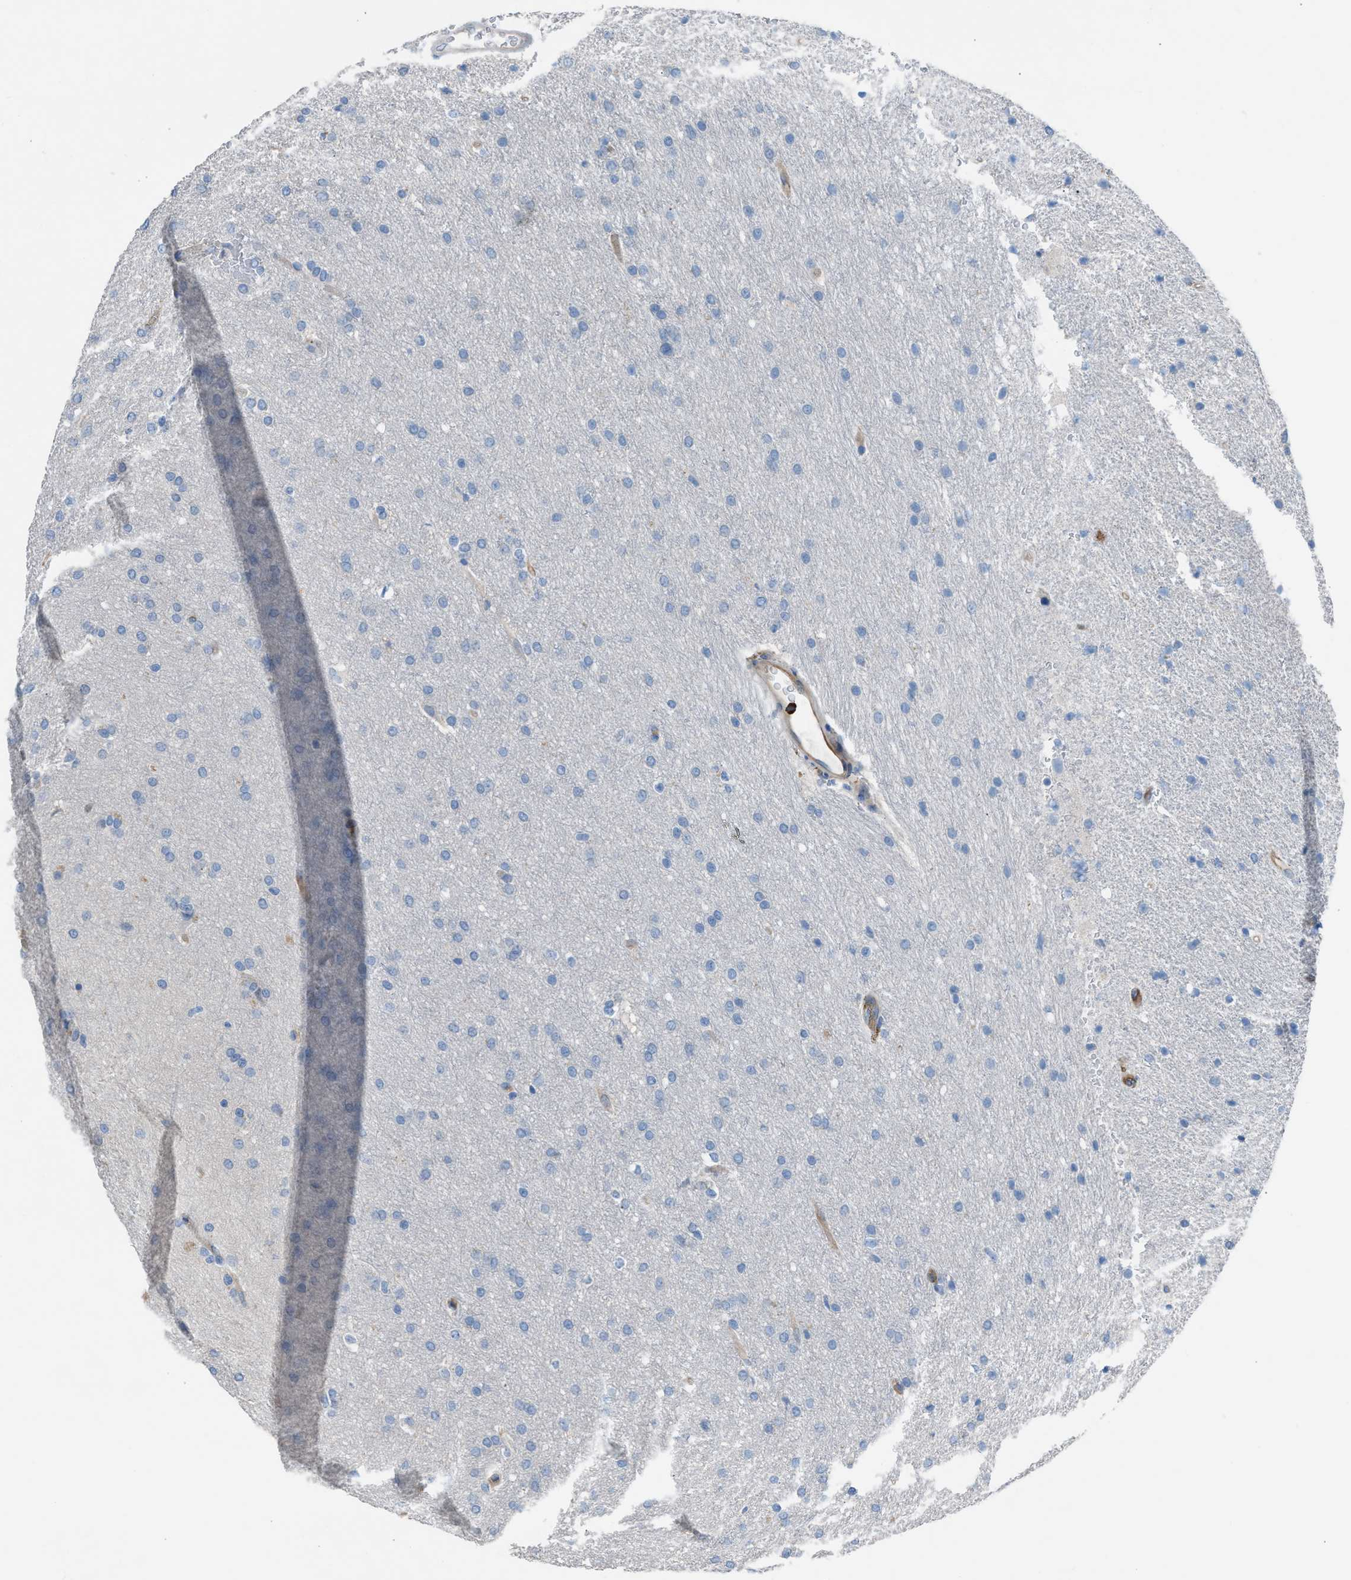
{"staining": {"intensity": "negative", "quantity": "none", "location": "none"}, "tissue": "glioma", "cell_type": "Tumor cells", "image_type": "cancer", "snomed": [{"axis": "morphology", "description": "Glioma, malignant, Low grade"}, {"axis": "topography", "description": "Brain"}], "caption": "The IHC image has no significant staining in tumor cells of glioma tissue. (Stains: DAB immunohistochemistry (IHC) with hematoxylin counter stain, Microscopy: brightfield microscopy at high magnification).", "gene": "DYSF", "patient": {"sex": "female", "age": 37}}